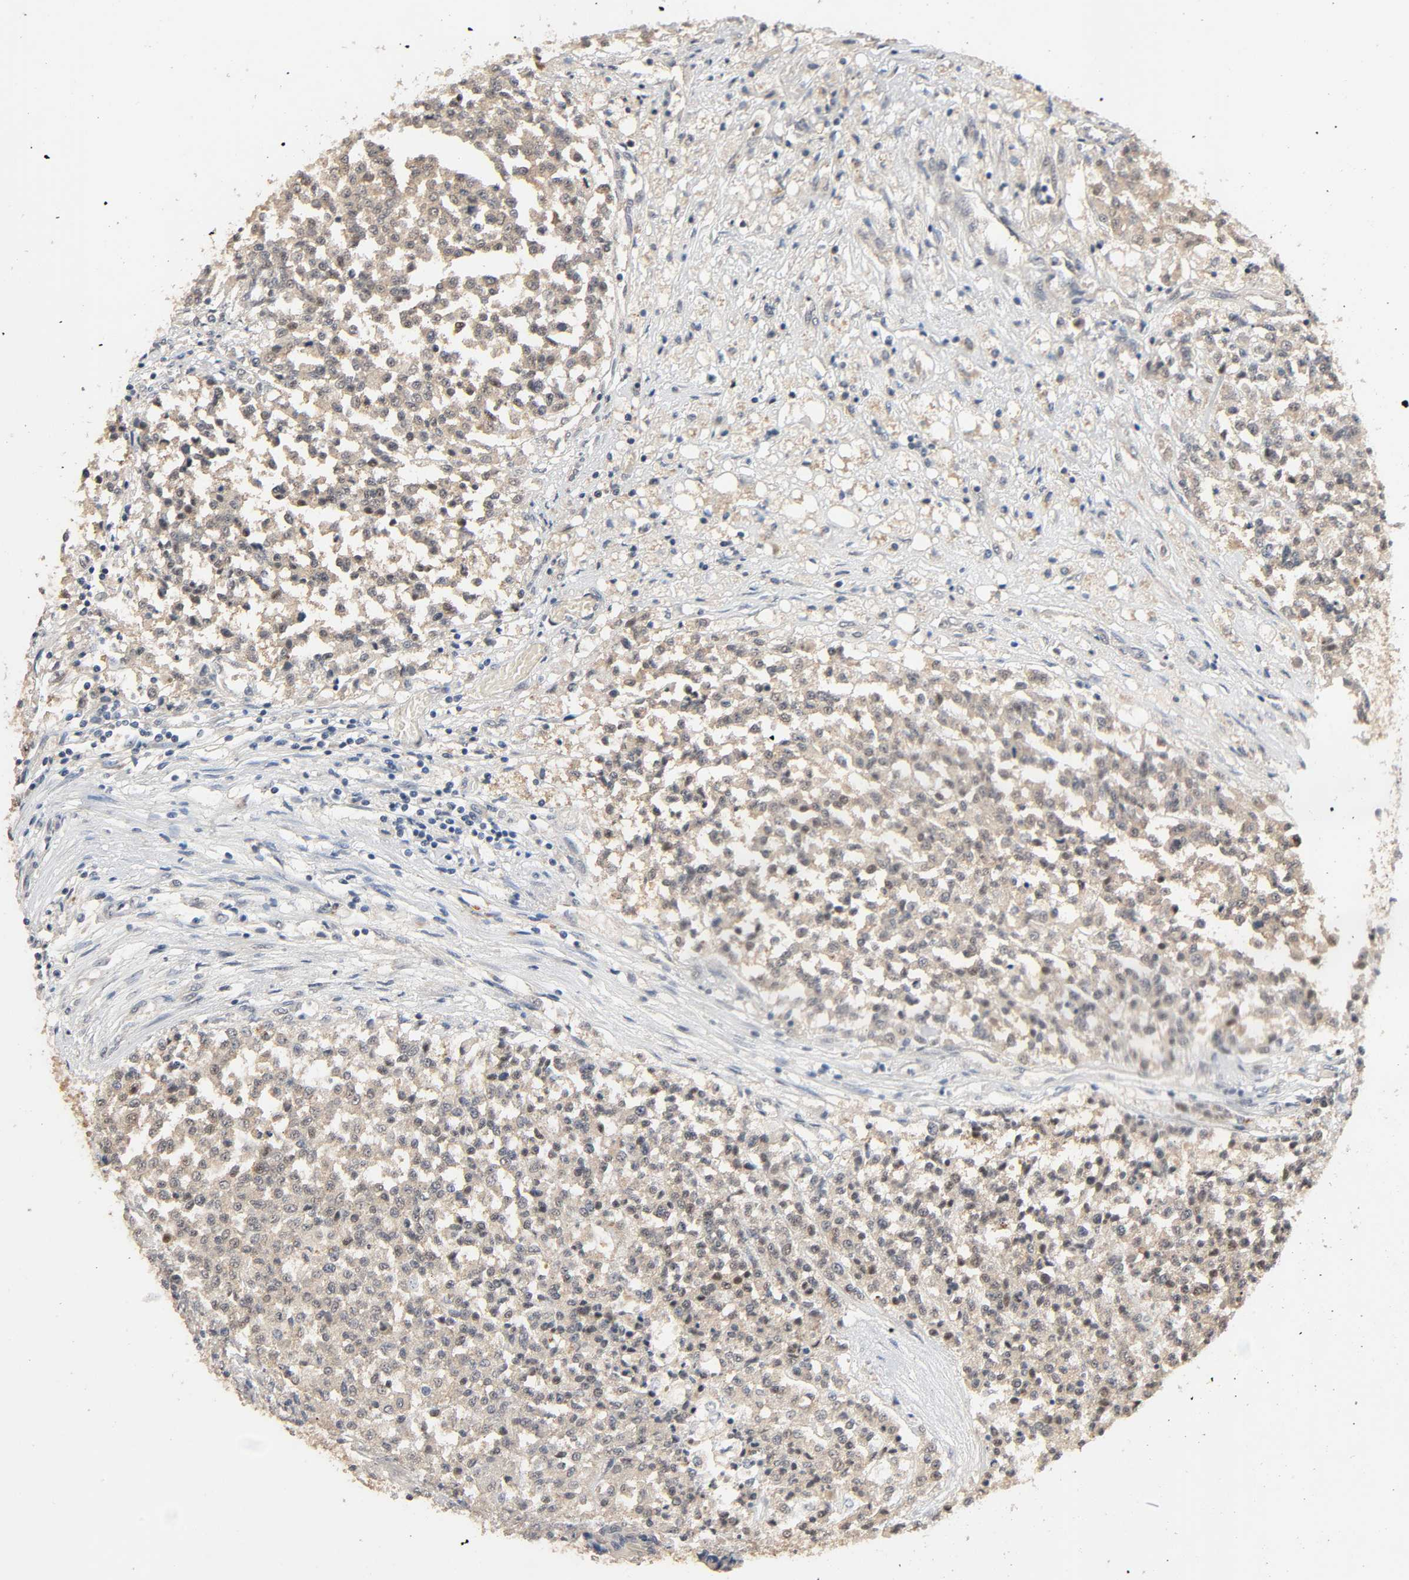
{"staining": {"intensity": "strong", "quantity": "<25%", "location": "nuclear"}, "tissue": "testis cancer", "cell_type": "Tumor cells", "image_type": "cancer", "snomed": [{"axis": "morphology", "description": "Seminoma, NOS"}, {"axis": "topography", "description": "Testis"}], "caption": "Testis seminoma stained with a protein marker demonstrates strong staining in tumor cells.", "gene": "MAGEA8", "patient": {"sex": "male", "age": 59}}